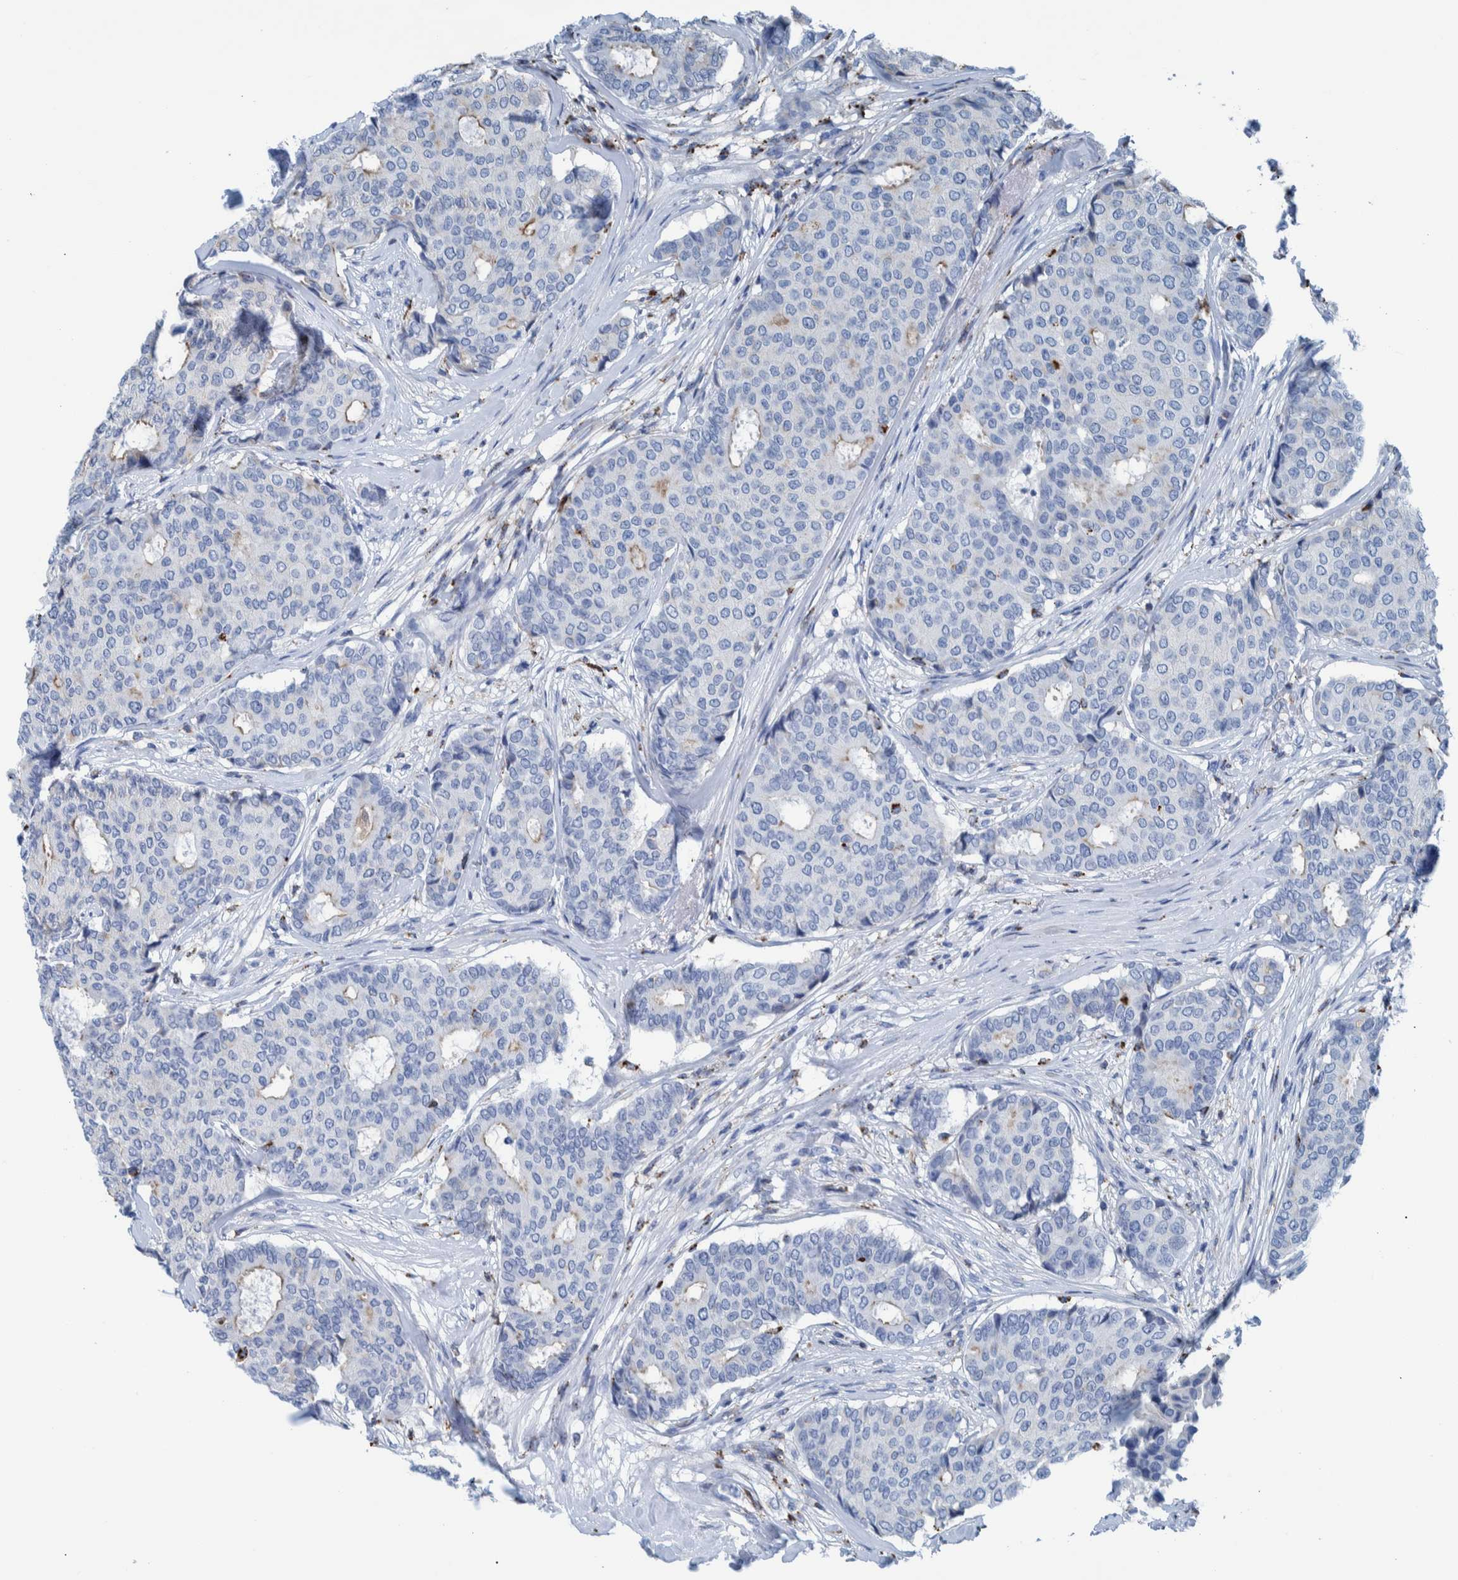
{"staining": {"intensity": "negative", "quantity": "none", "location": "none"}, "tissue": "breast cancer", "cell_type": "Tumor cells", "image_type": "cancer", "snomed": [{"axis": "morphology", "description": "Duct carcinoma"}, {"axis": "topography", "description": "Breast"}], "caption": "This is an immunohistochemistry histopathology image of breast cancer. There is no expression in tumor cells.", "gene": "IDO1", "patient": {"sex": "female", "age": 75}}